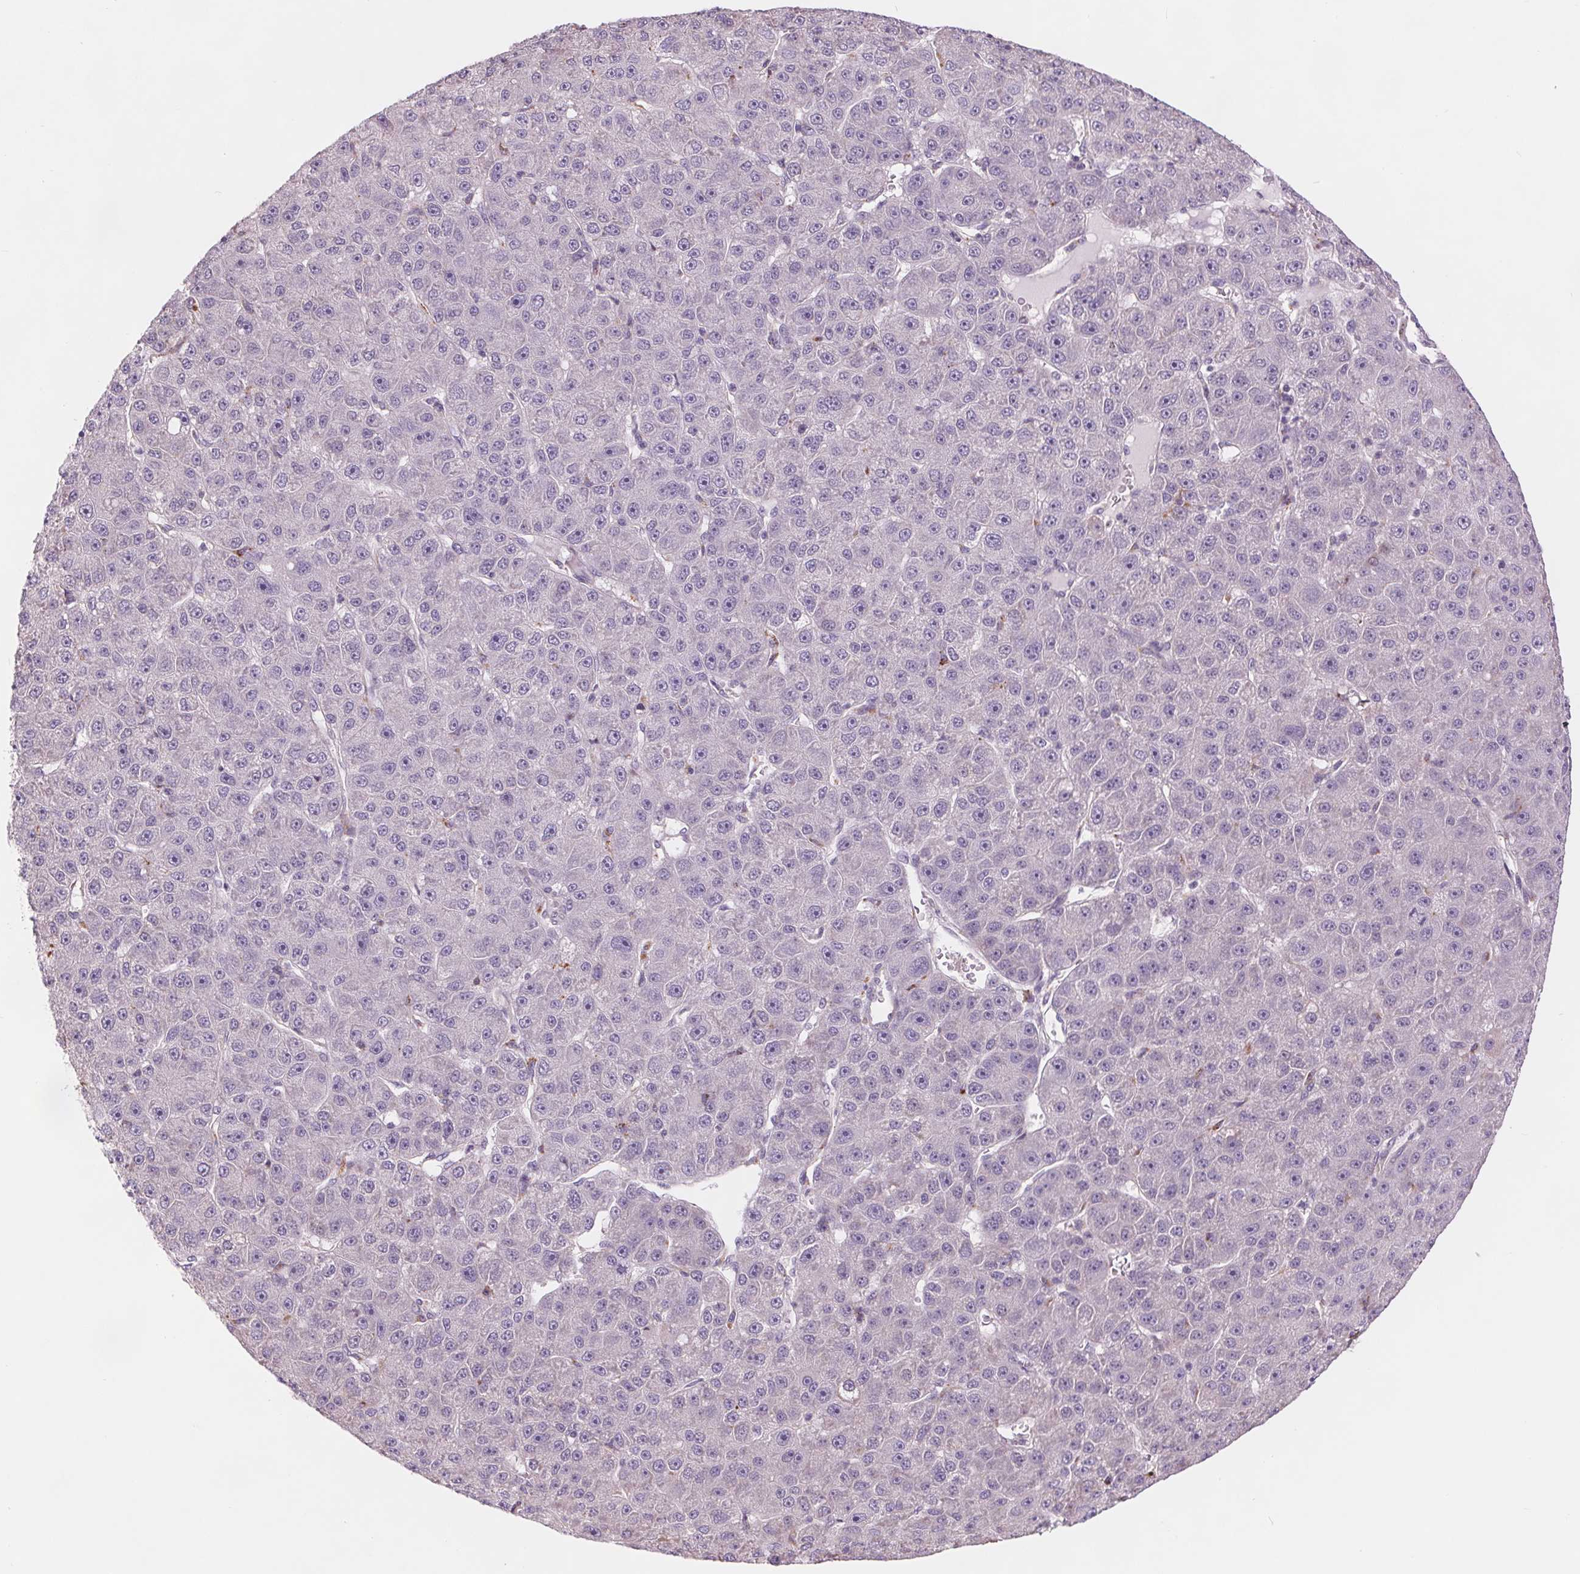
{"staining": {"intensity": "negative", "quantity": "none", "location": "none"}, "tissue": "liver cancer", "cell_type": "Tumor cells", "image_type": "cancer", "snomed": [{"axis": "morphology", "description": "Carcinoma, Hepatocellular, NOS"}, {"axis": "topography", "description": "Liver"}], "caption": "DAB (3,3'-diaminobenzidine) immunohistochemical staining of human liver cancer (hepatocellular carcinoma) reveals no significant expression in tumor cells. (Stains: DAB (3,3'-diaminobenzidine) IHC with hematoxylin counter stain, Microscopy: brightfield microscopy at high magnification).", "gene": "SAMD5", "patient": {"sex": "male", "age": 67}}